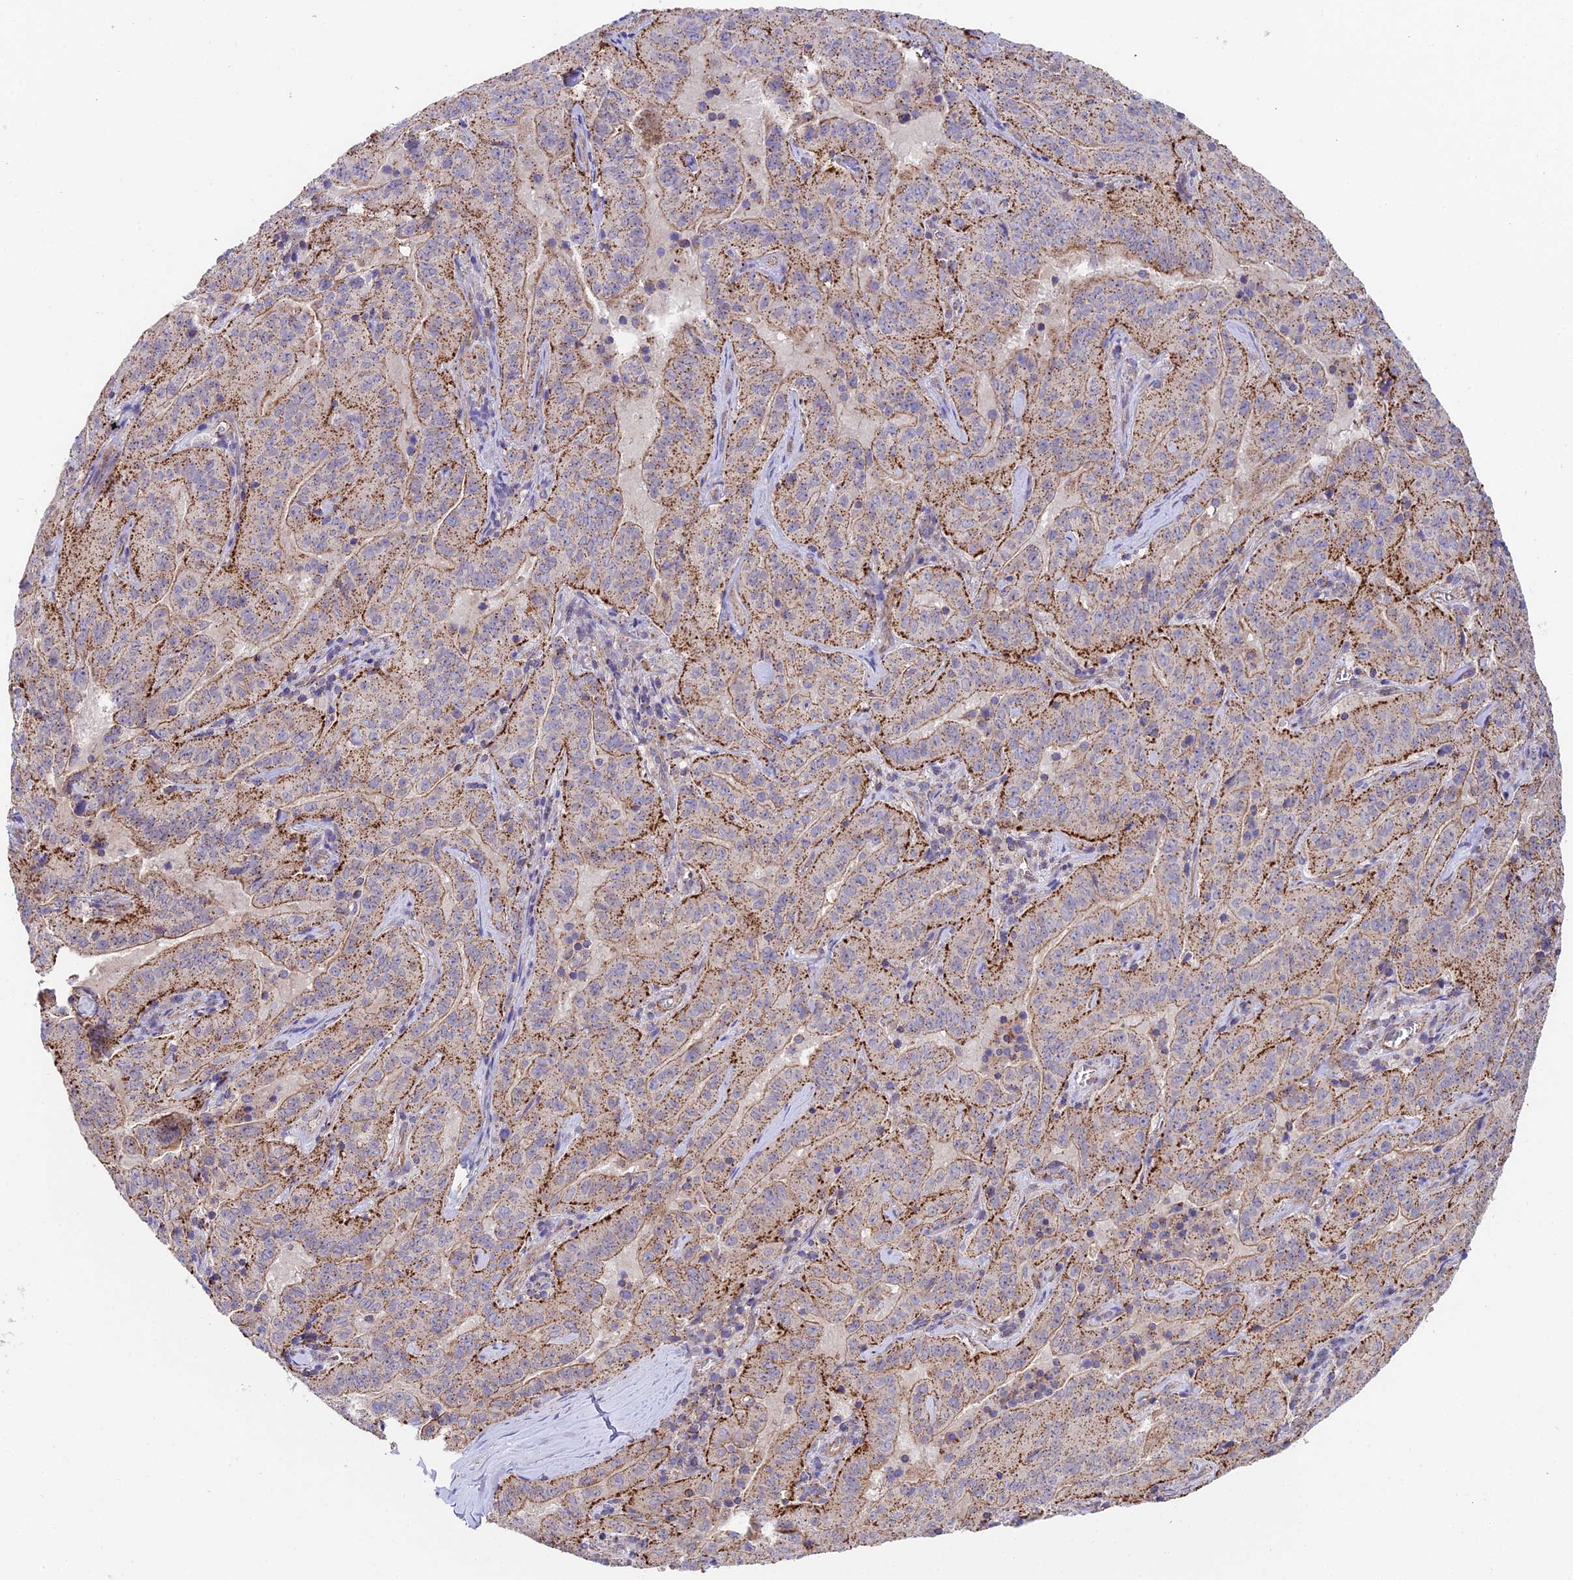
{"staining": {"intensity": "strong", "quantity": "25%-75%", "location": "cytoplasmic/membranous"}, "tissue": "pancreatic cancer", "cell_type": "Tumor cells", "image_type": "cancer", "snomed": [{"axis": "morphology", "description": "Adenocarcinoma, NOS"}, {"axis": "topography", "description": "Pancreas"}], "caption": "Brown immunohistochemical staining in pancreatic cancer (adenocarcinoma) shows strong cytoplasmic/membranous positivity in about 25%-75% of tumor cells.", "gene": "QRFP", "patient": {"sex": "male", "age": 63}}